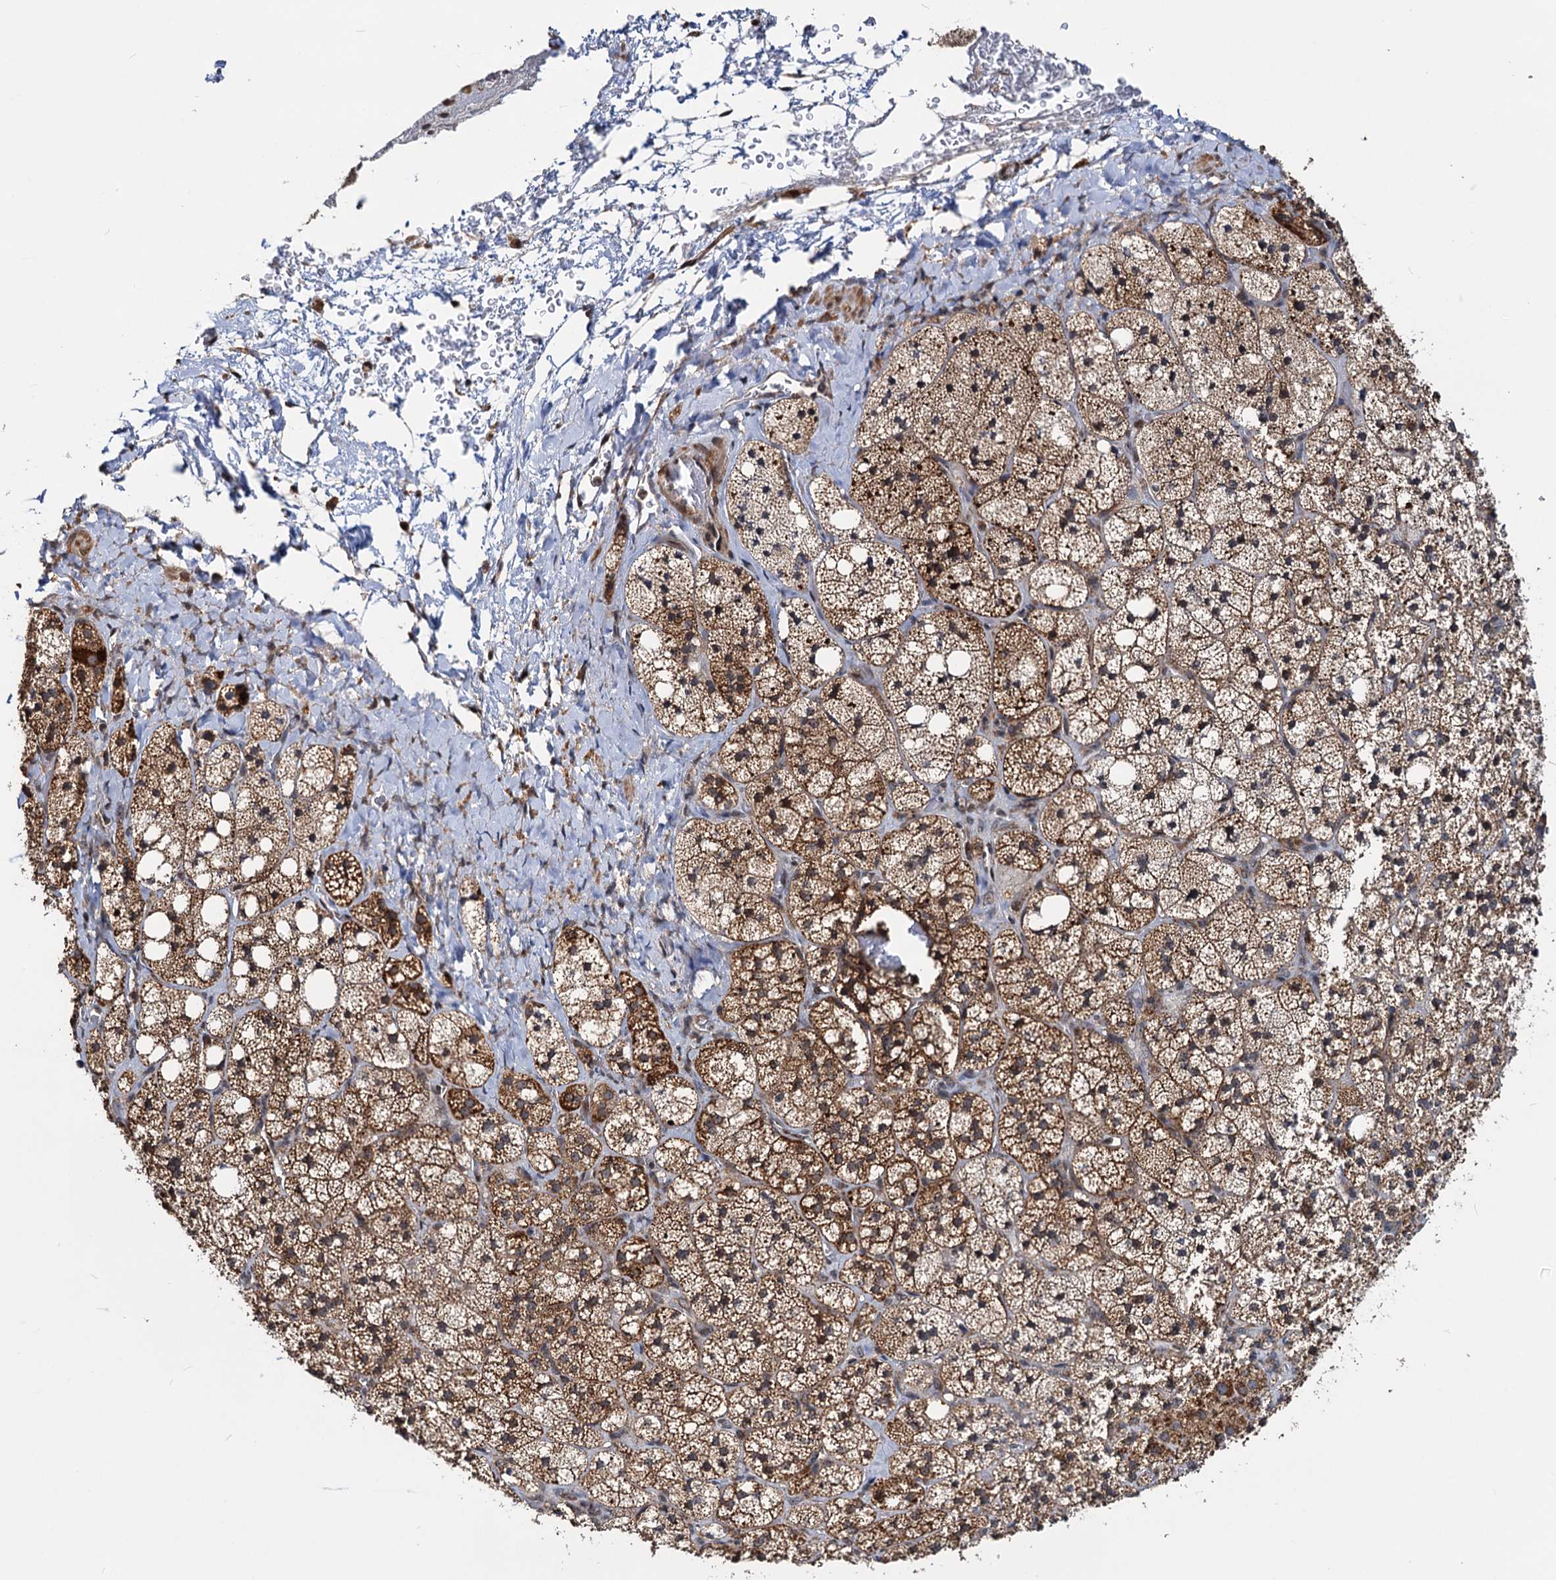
{"staining": {"intensity": "moderate", "quantity": ">75%", "location": "cytoplasmic/membranous"}, "tissue": "adrenal gland", "cell_type": "Glandular cells", "image_type": "normal", "snomed": [{"axis": "morphology", "description": "Normal tissue, NOS"}, {"axis": "topography", "description": "Adrenal gland"}], "caption": "A medium amount of moderate cytoplasmic/membranous positivity is present in about >75% of glandular cells in benign adrenal gland.", "gene": "CEP76", "patient": {"sex": "male", "age": 61}}